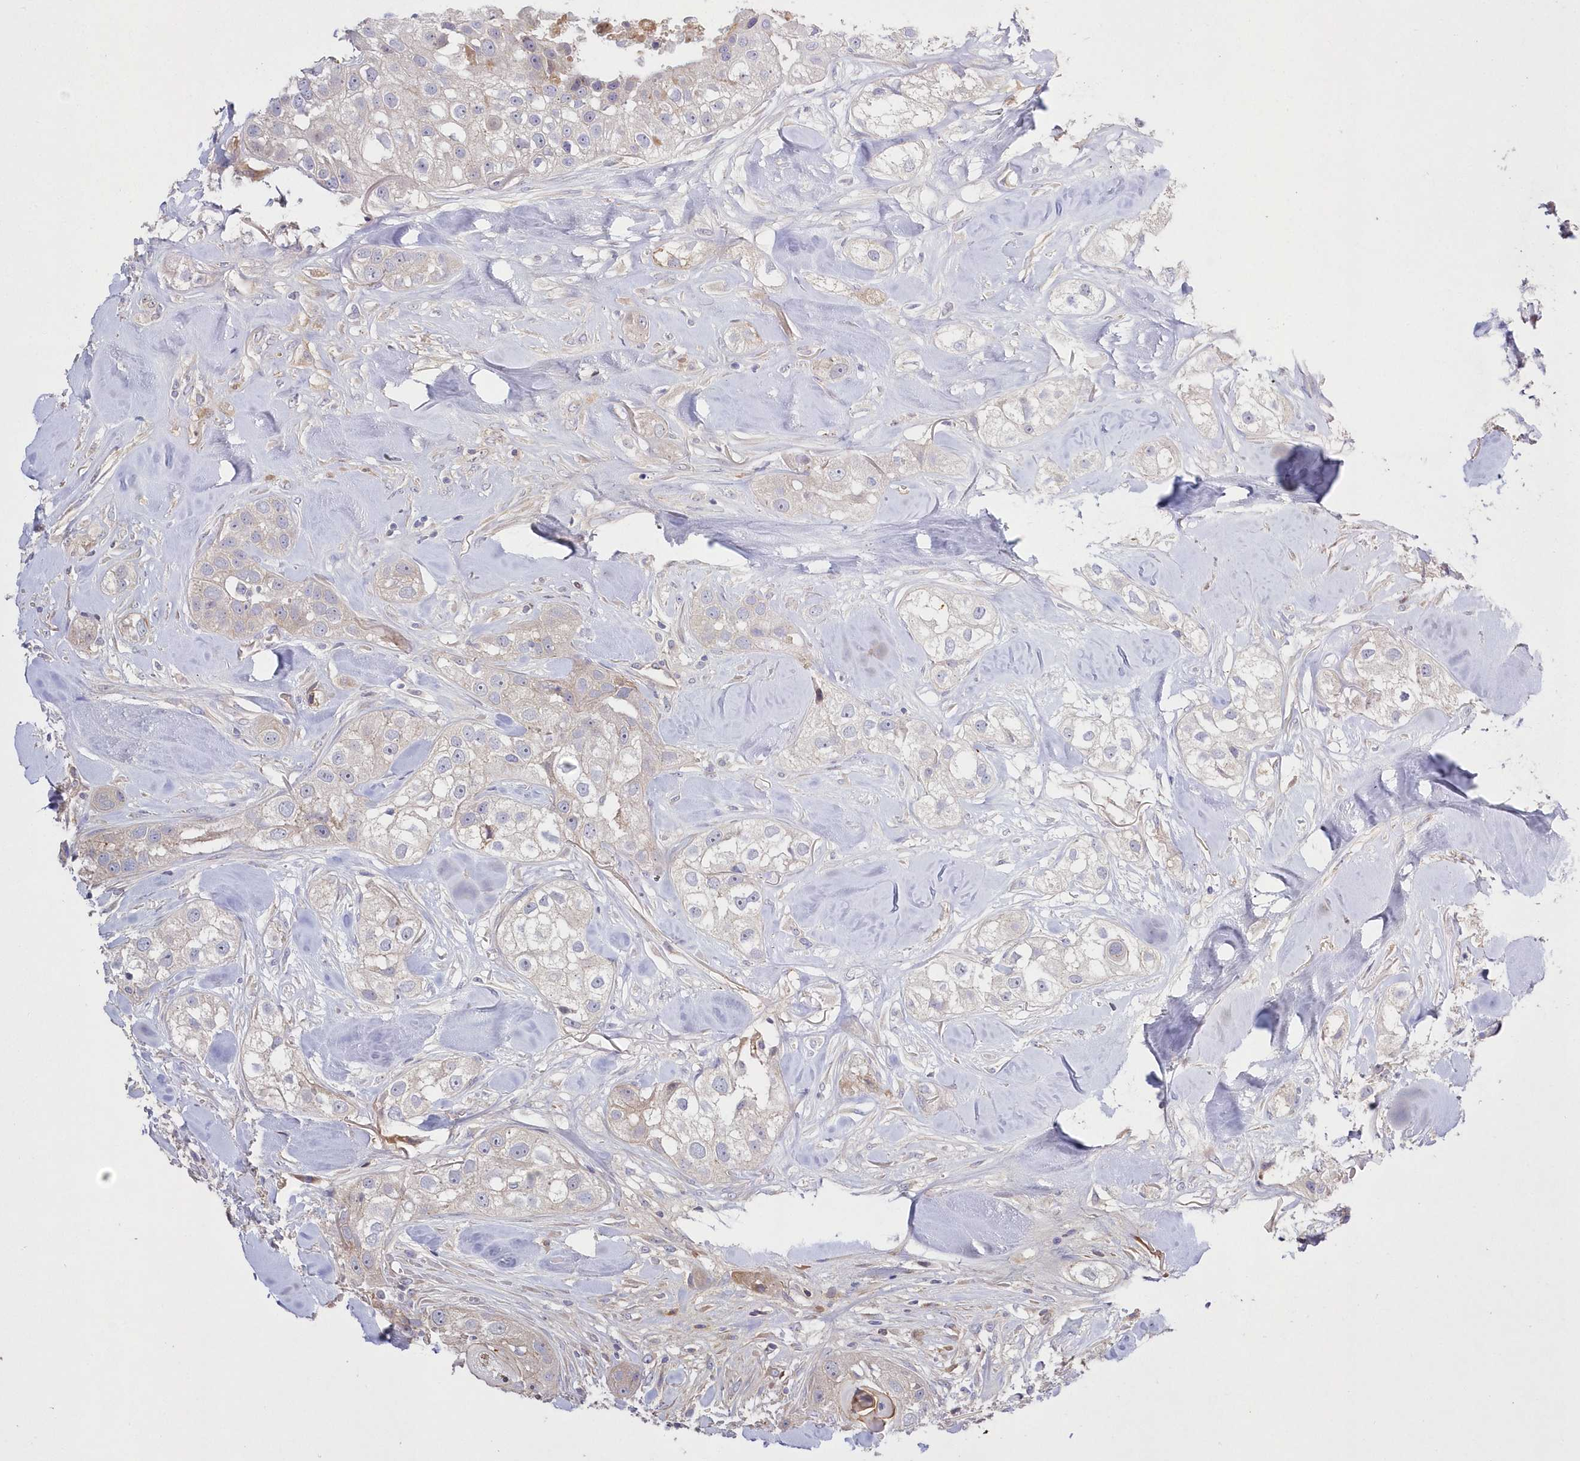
{"staining": {"intensity": "weak", "quantity": "<25%", "location": "cytoplasmic/membranous"}, "tissue": "head and neck cancer", "cell_type": "Tumor cells", "image_type": "cancer", "snomed": [{"axis": "morphology", "description": "Normal tissue, NOS"}, {"axis": "morphology", "description": "Squamous cell carcinoma, NOS"}, {"axis": "topography", "description": "Skeletal muscle"}, {"axis": "topography", "description": "Head-Neck"}], "caption": "The micrograph shows no significant positivity in tumor cells of squamous cell carcinoma (head and neck). (DAB immunohistochemistry (IHC) with hematoxylin counter stain).", "gene": "WBP1L", "patient": {"sex": "male", "age": 51}}